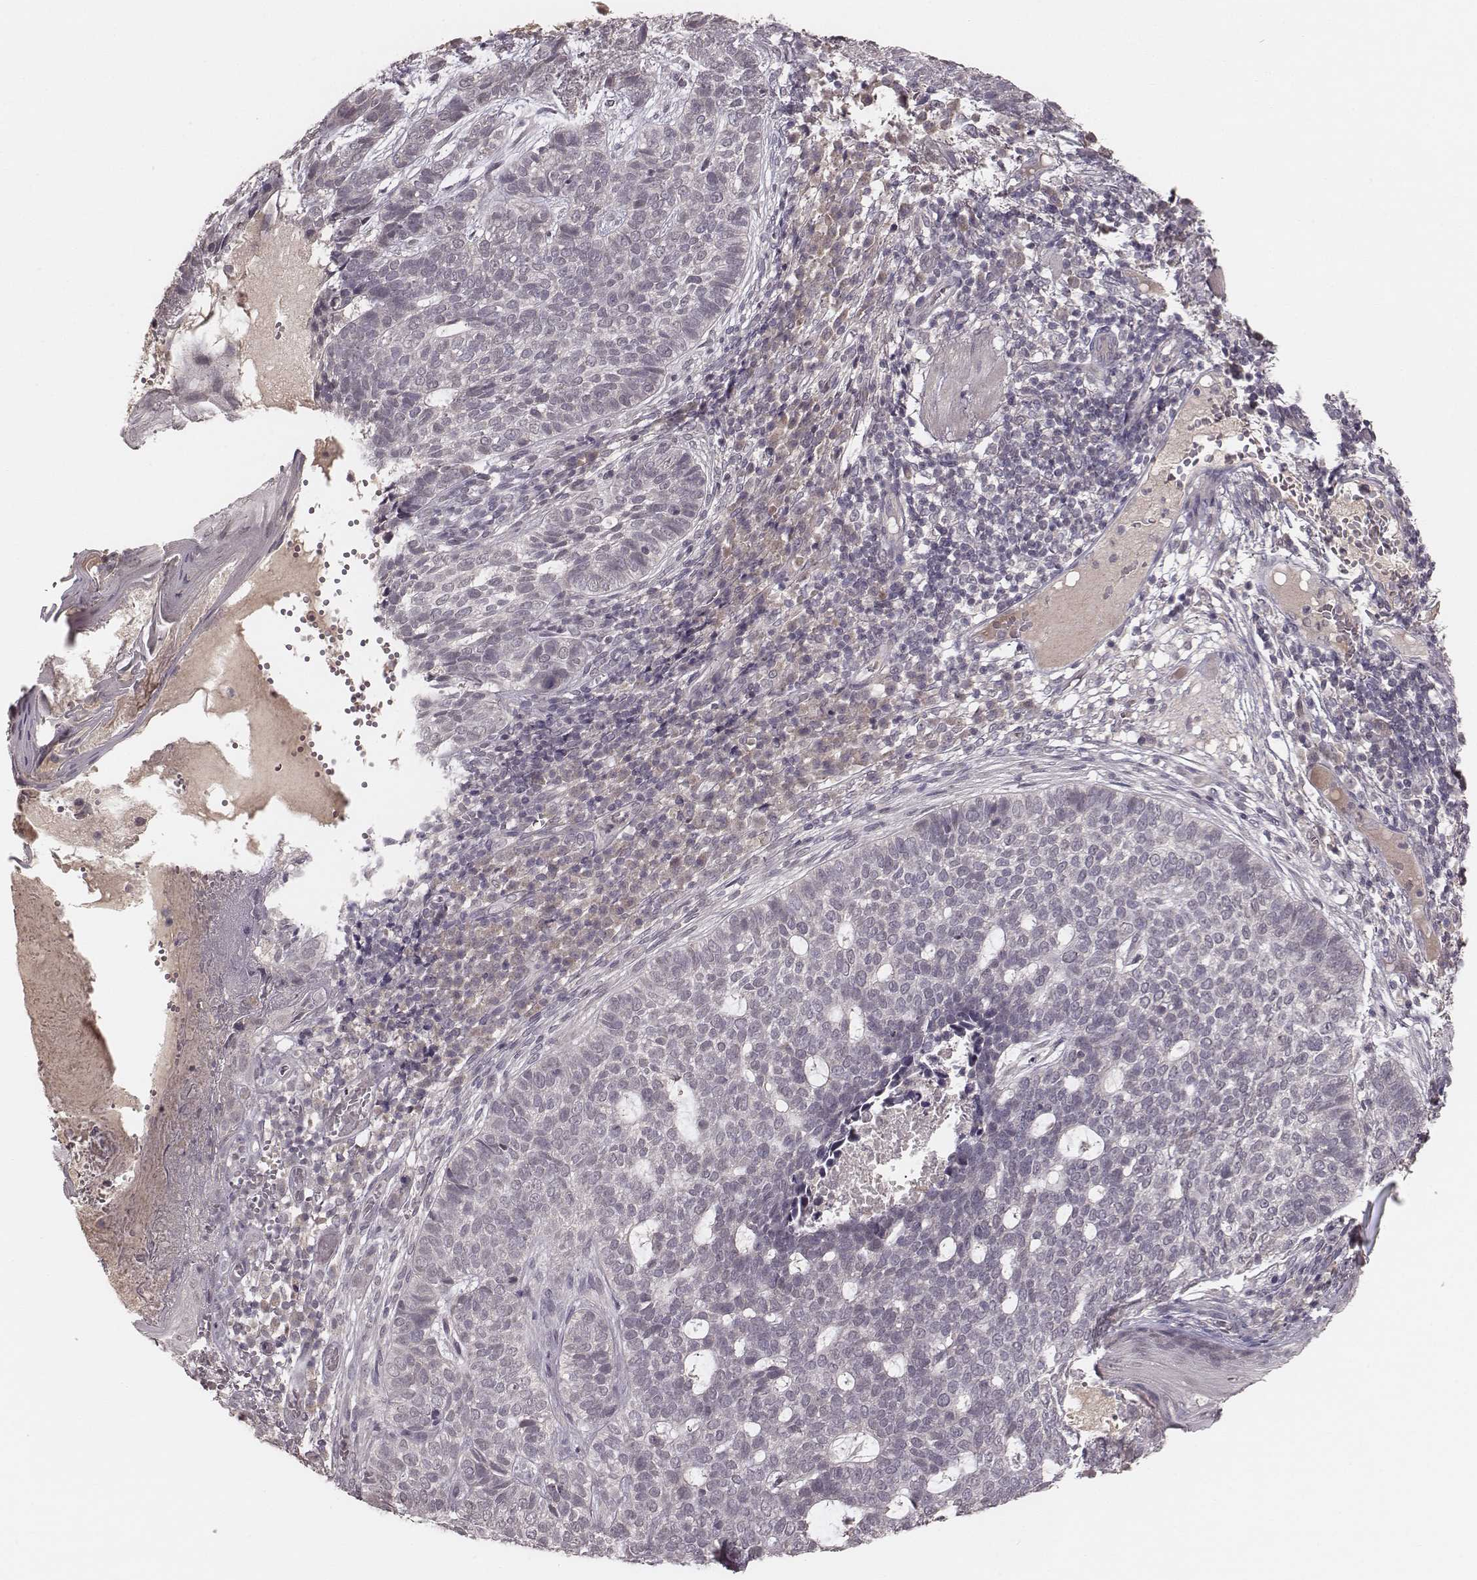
{"staining": {"intensity": "negative", "quantity": "none", "location": "none"}, "tissue": "skin cancer", "cell_type": "Tumor cells", "image_type": "cancer", "snomed": [{"axis": "morphology", "description": "Basal cell carcinoma"}, {"axis": "topography", "description": "Skin"}], "caption": "There is no significant expression in tumor cells of skin cancer. (Immunohistochemistry (ihc), brightfield microscopy, high magnification).", "gene": "LY6K", "patient": {"sex": "female", "age": 69}}